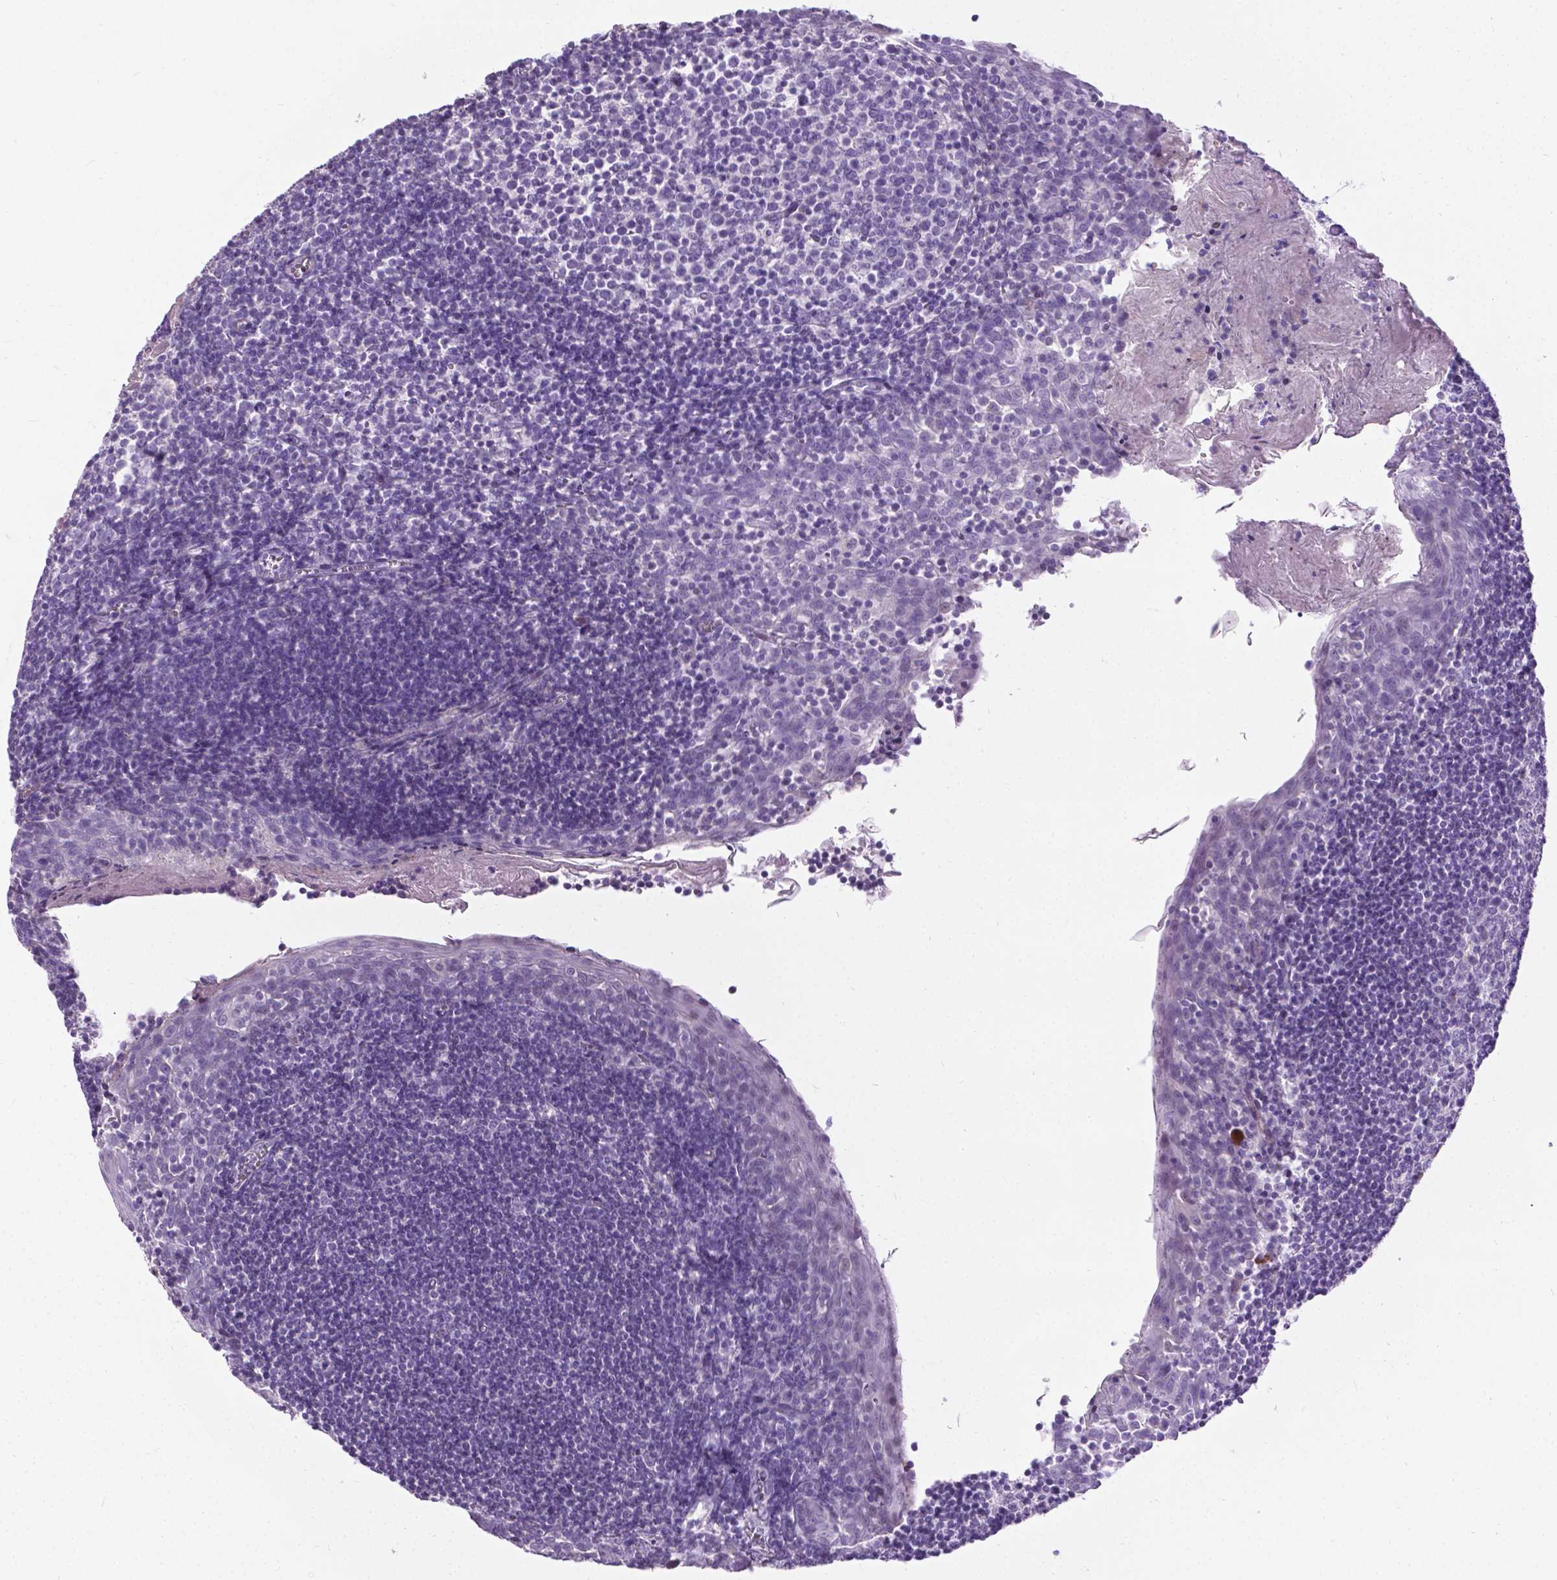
{"staining": {"intensity": "negative", "quantity": "none", "location": "none"}, "tissue": "lymph node", "cell_type": "Germinal center cells", "image_type": "normal", "snomed": [{"axis": "morphology", "description": "Normal tissue, NOS"}, {"axis": "topography", "description": "Lymph node"}], "caption": "A high-resolution image shows immunohistochemistry (IHC) staining of normal lymph node, which demonstrates no significant positivity in germinal center cells.", "gene": "PROB1", "patient": {"sex": "female", "age": 21}}